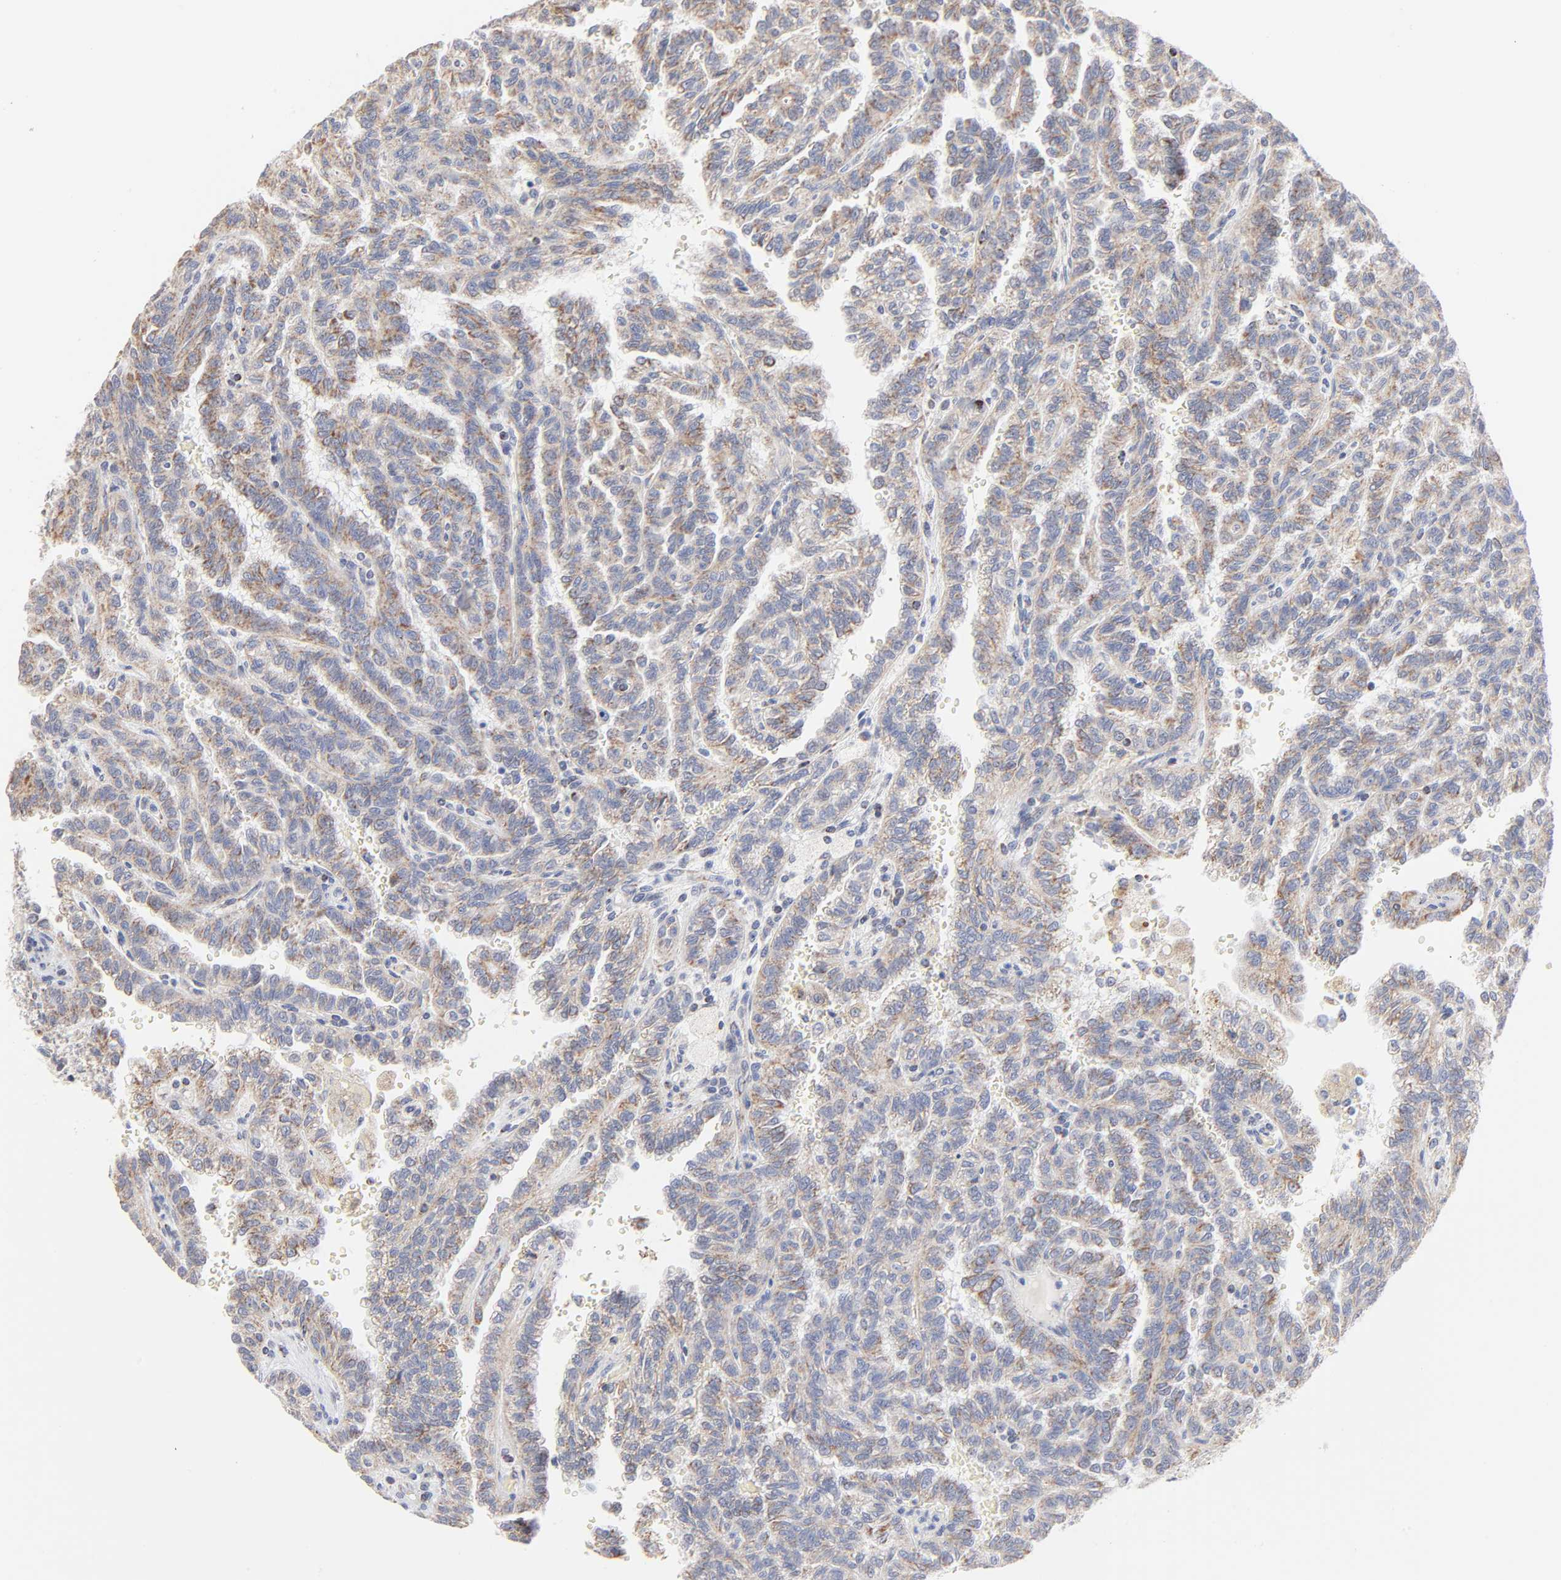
{"staining": {"intensity": "moderate", "quantity": ">75%", "location": "cytoplasmic/membranous"}, "tissue": "renal cancer", "cell_type": "Tumor cells", "image_type": "cancer", "snomed": [{"axis": "morphology", "description": "Inflammation, NOS"}, {"axis": "morphology", "description": "Adenocarcinoma, NOS"}, {"axis": "topography", "description": "Kidney"}], "caption": "This is a micrograph of IHC staining of renal adenocarcinoma, which shows moderate staining in the cytoplasmic/membranous of tumor cells.", "gene": "MRPL58", "patient": {"sex": "male", "age": 68}}